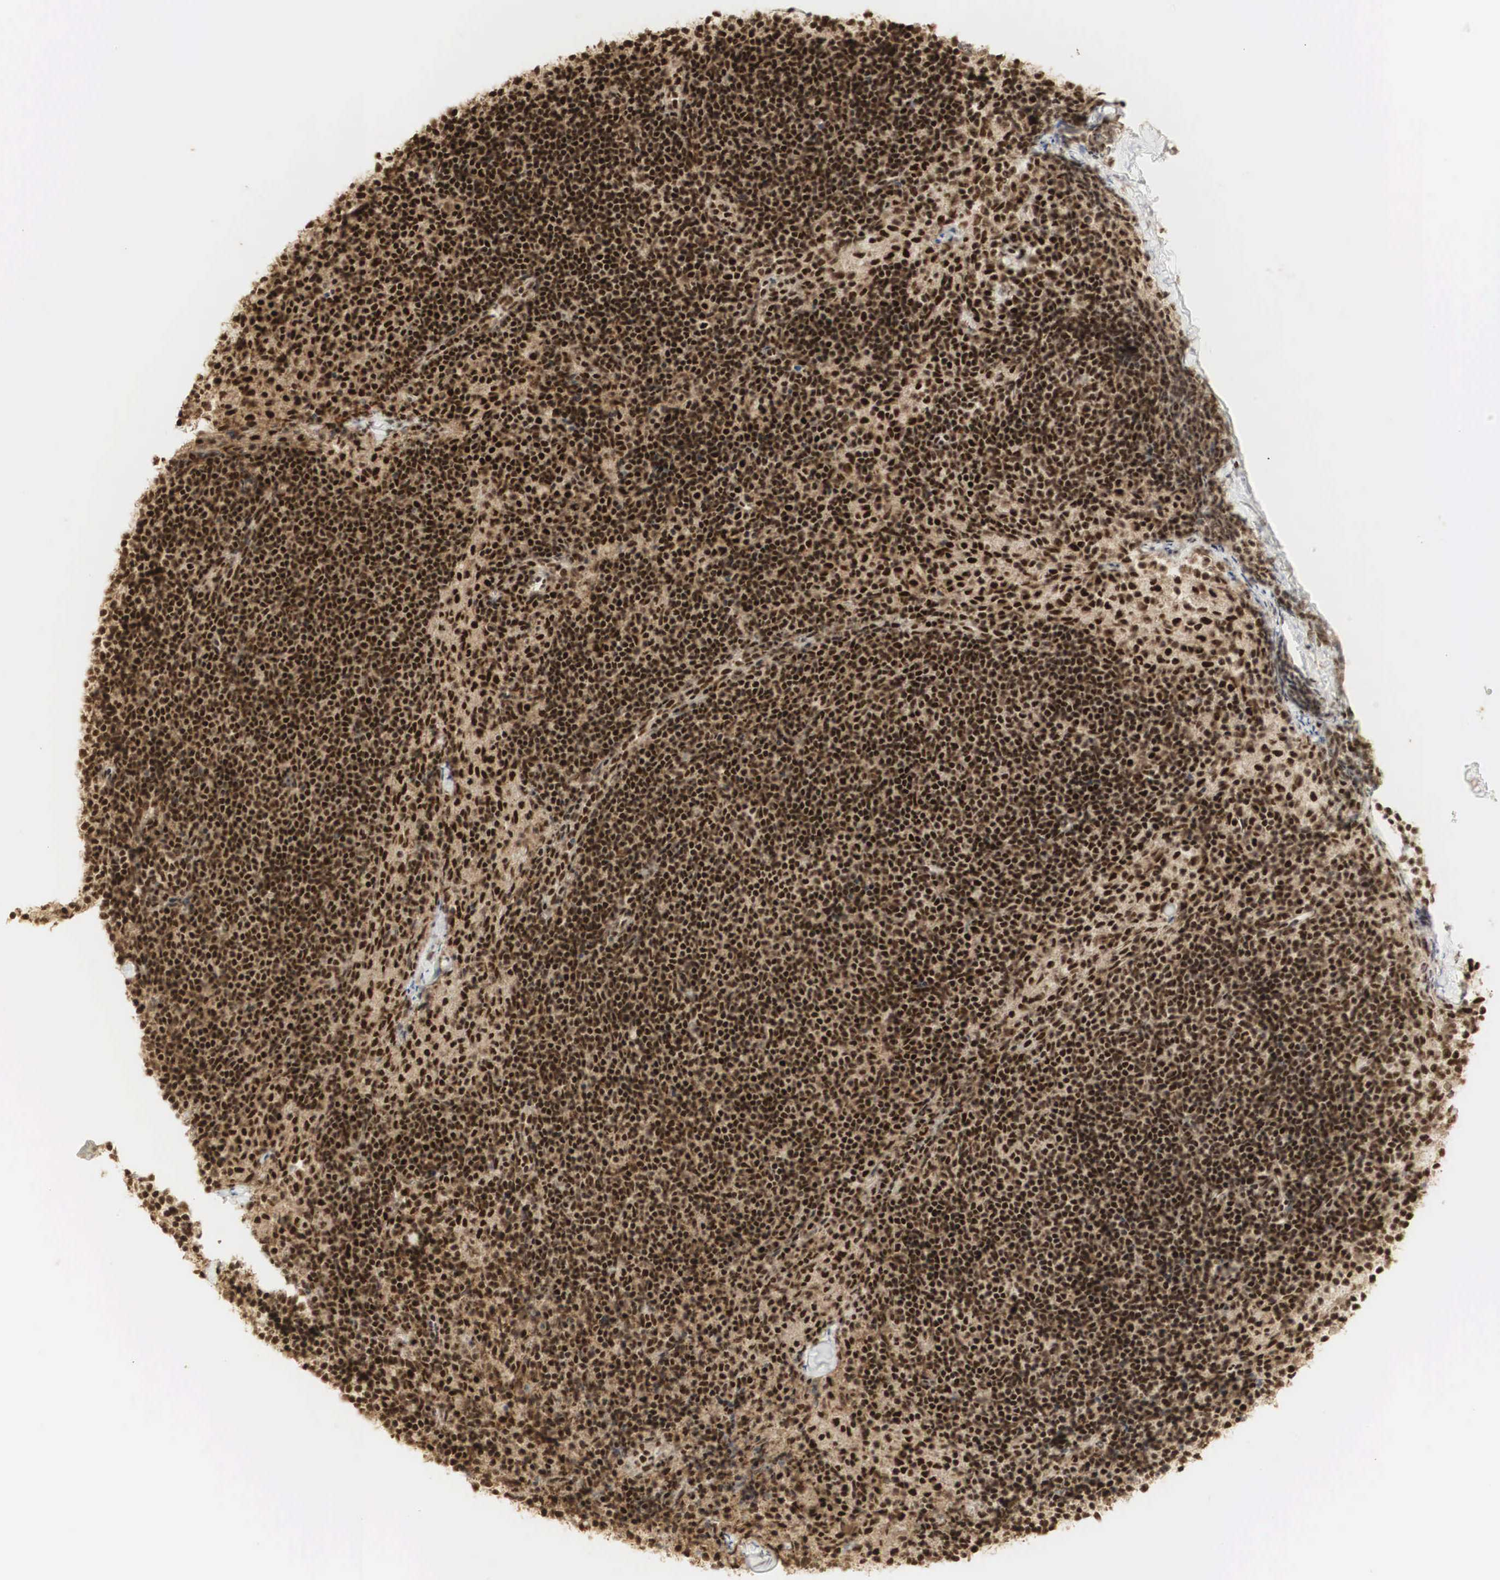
{"staining": {"intensity": "strong", "quantity": "25%-75%", "location": "cytoplasmic/membranous,nuclear"}, "tissue": "lymph node", "cell_type": "Germinal center cells", "image_type": "normal", "snomed": [{"axis": "morphology", "description": "Normal tissue, NOS"}, {"axis": "topography", "description": "Lymph node"}], "caption": "An image showing strong cytoplasmic/membranous,nuclear expression in approximately 25%-75% of germinal center cells in unremarkable lymph node, as visualized by brown immunohistochemical staining.", "gene": "RNF113A", "patient": {"sex": "female", "age": 35}}